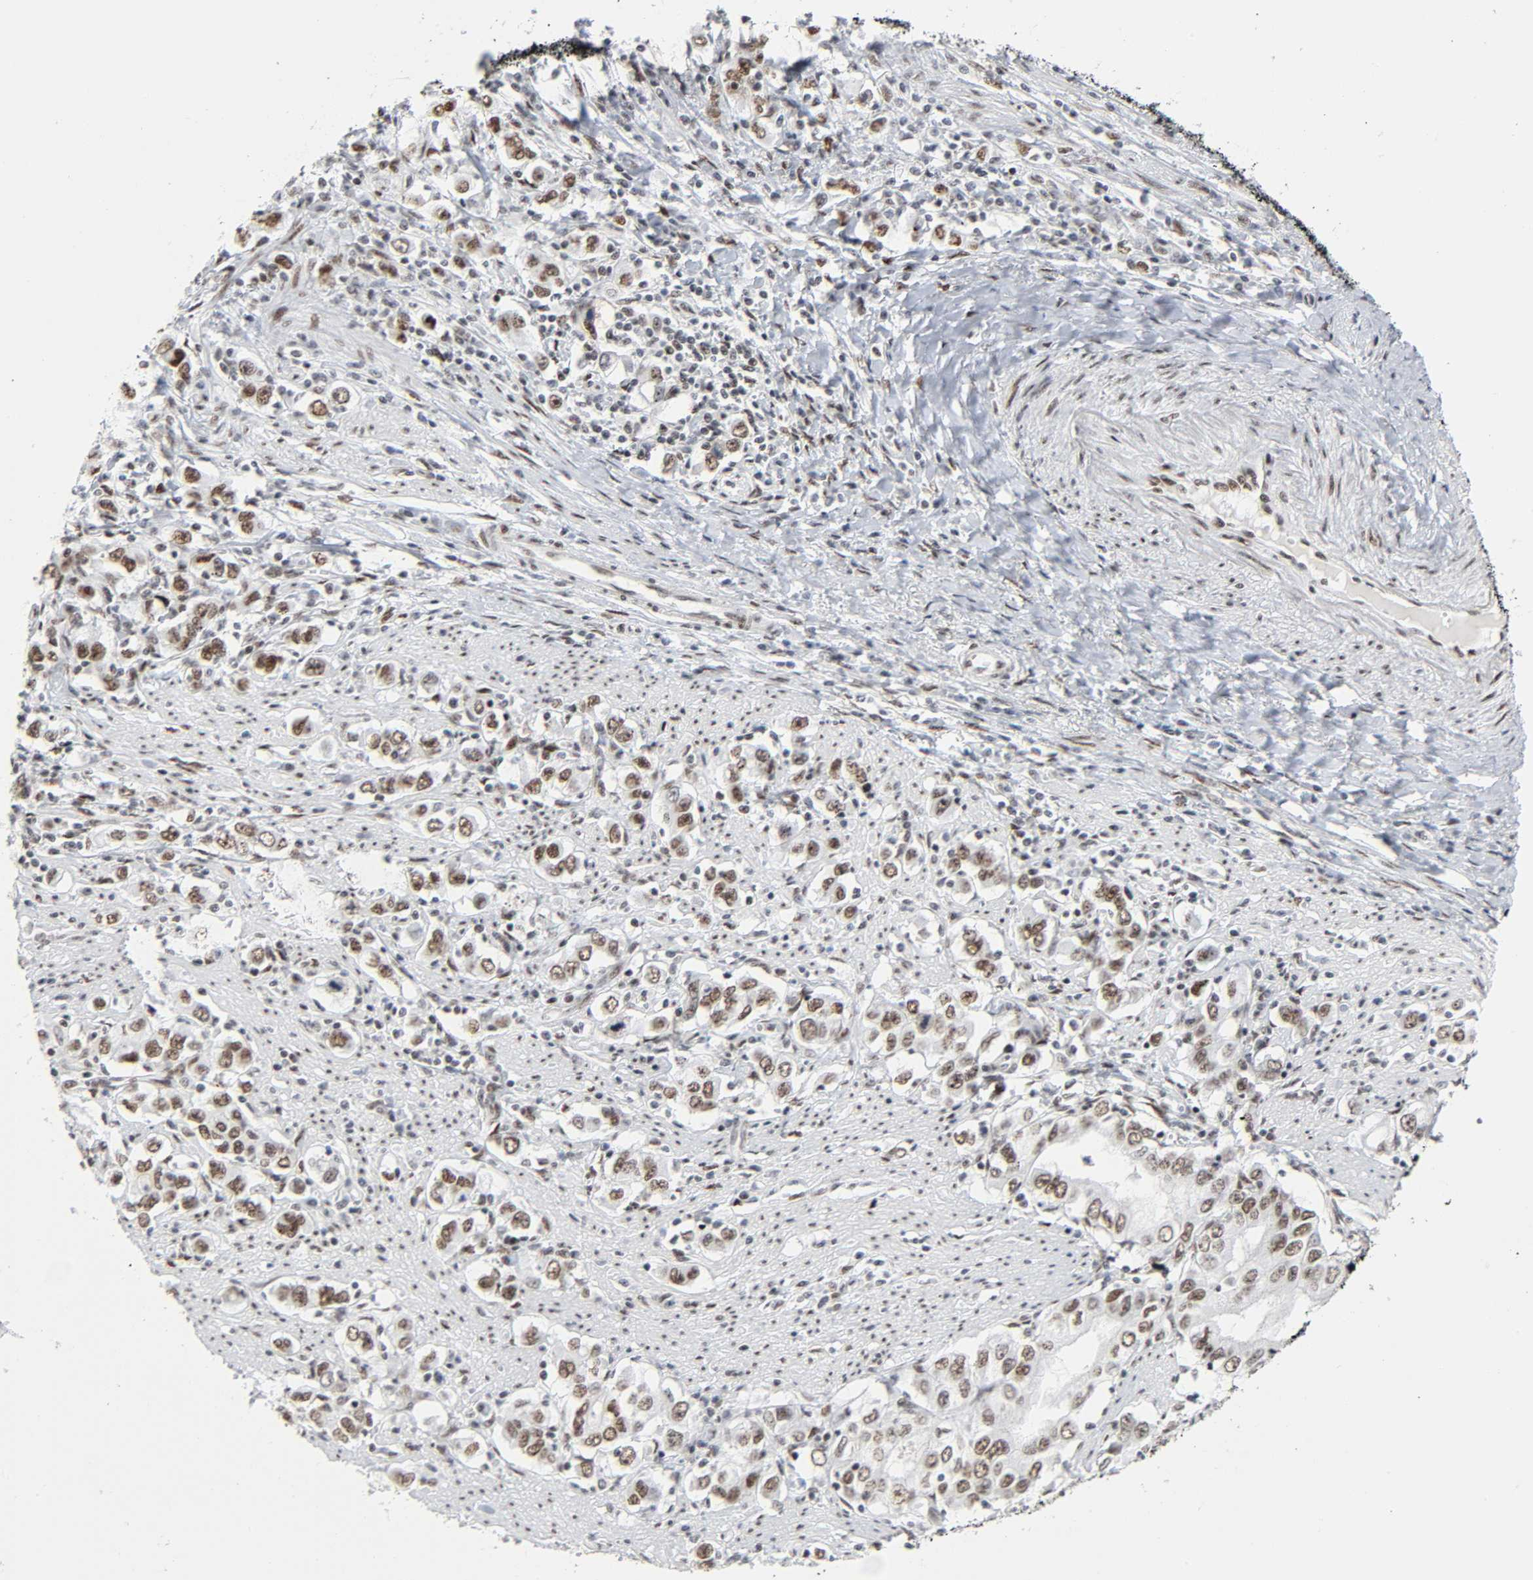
{"staining": {"intensity": "moderate", "quantity": ">75%", "location": "nuclear"}, "tissue": "stomach cancer", "cell_type": "Tumor cells", "image_type": "cancer", "snomed": [{"axis": "morphology", "description": "Adenocarcinoma, NOS"}, {"axis": "topography", "description": "Stomach, lower"}], "caption": "The photomicrograph demonstrates staining of adenocarcinoma (stomach), revealing moderate nuclear protein positivity (brown color) within tumor cells. The staining is performed using DAB brown chromogen to label protein expression. The nuclei are counter-stained blue using hematoxylin.", "gene": "HSF1", "patient": {"sex": "female", "age": 72}}